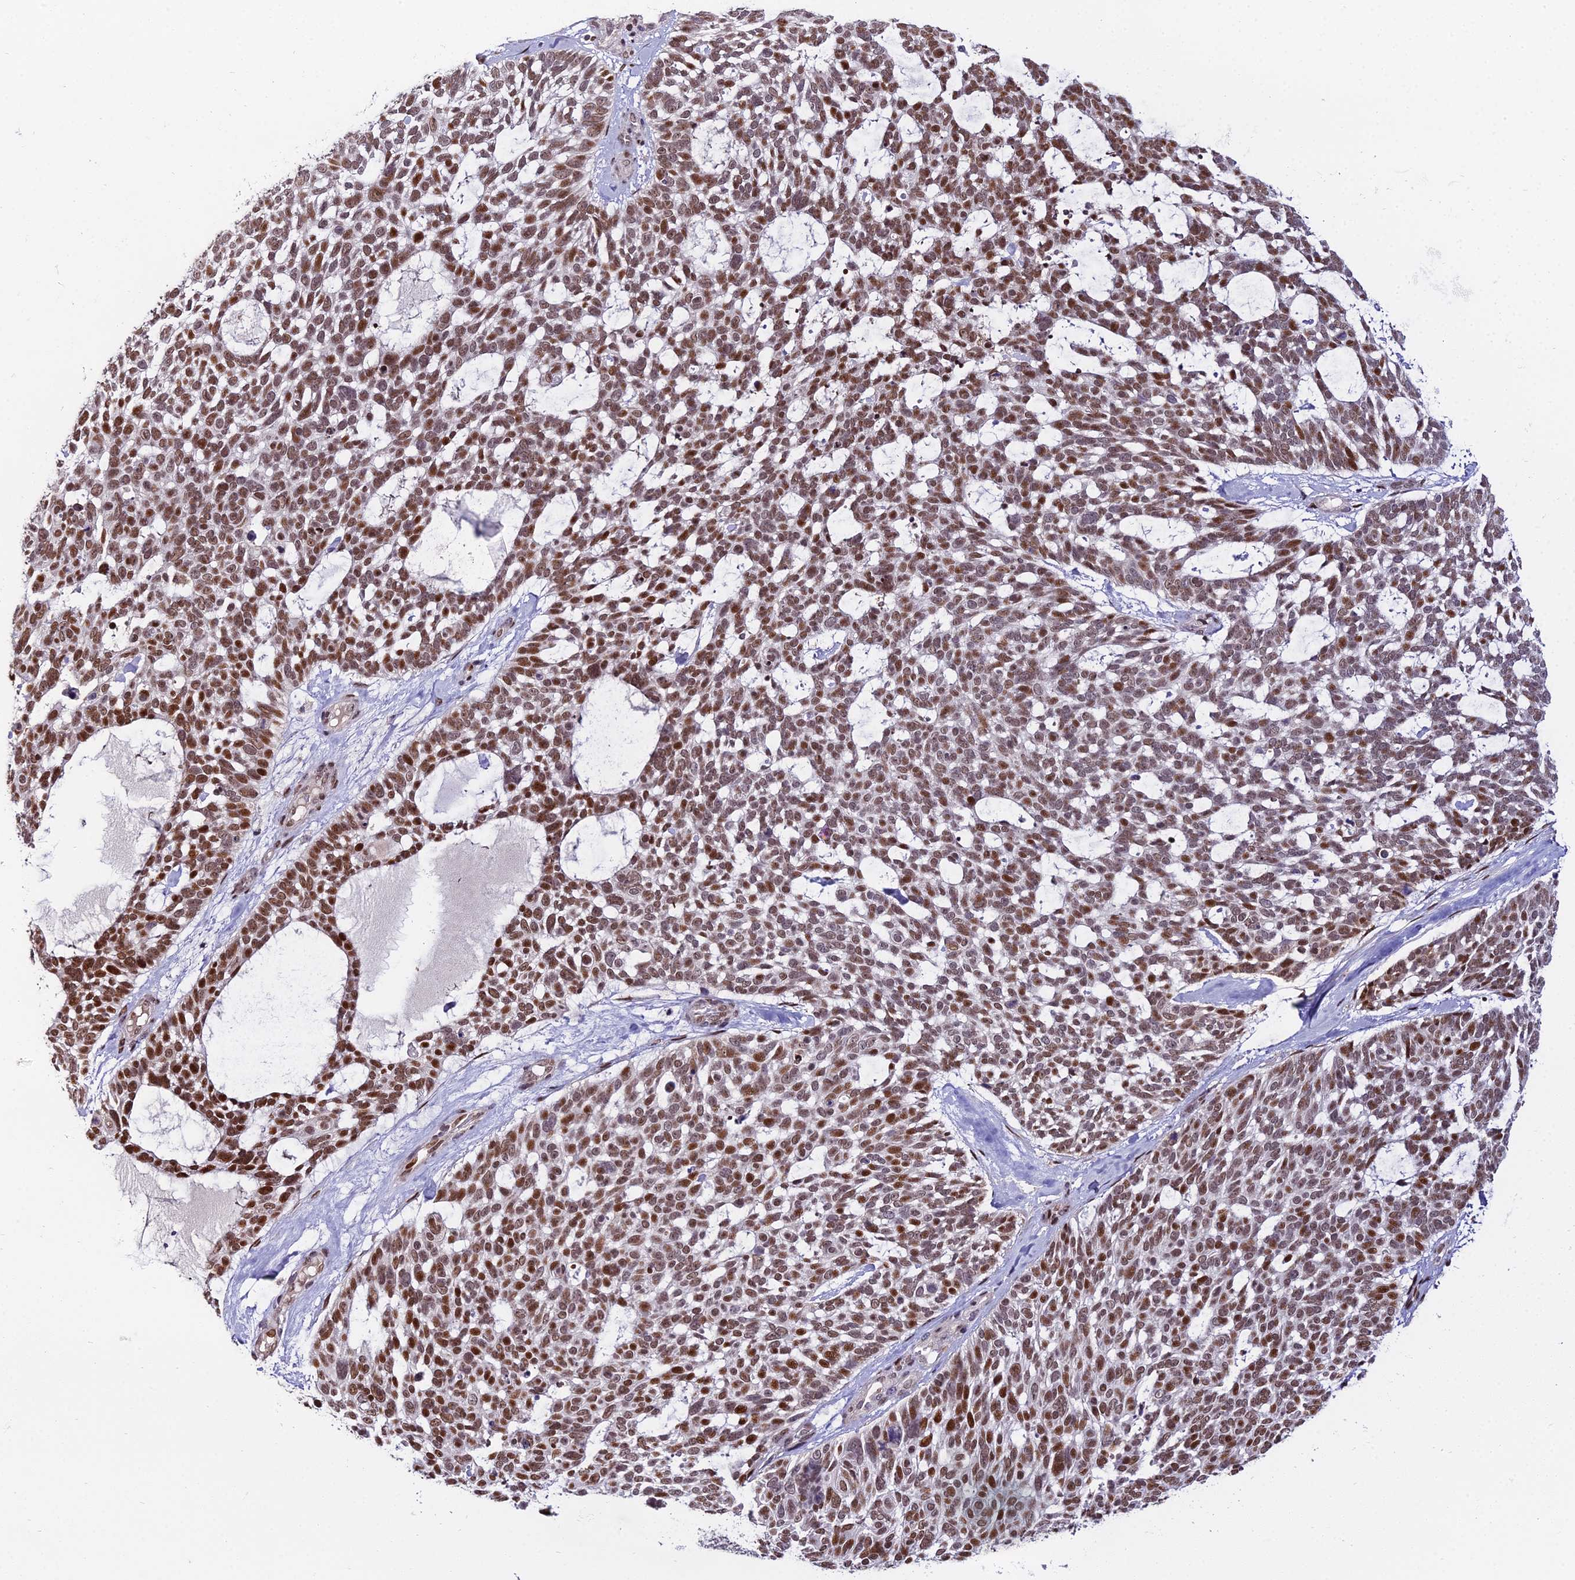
{"staining": {"intensity": "moderate", "quantity": ">75%", "location": "nuclear"}, "tissue": "skin cancer", "cell_type": "Tumor cells", "image_type": "cancer", "snomed": [{"axis": "morphology", "description": "Basal cell carcinoma"}, {"axis": "topography", "description": "Skin"}], "caption": "A photomicrograph of human skin basal cell carcinoma stained for a protein exhibits moderate nuclear brown staining in tumor cells.", "gene": "ZNF707", "patient": {"sex": "male", "age": 88}}